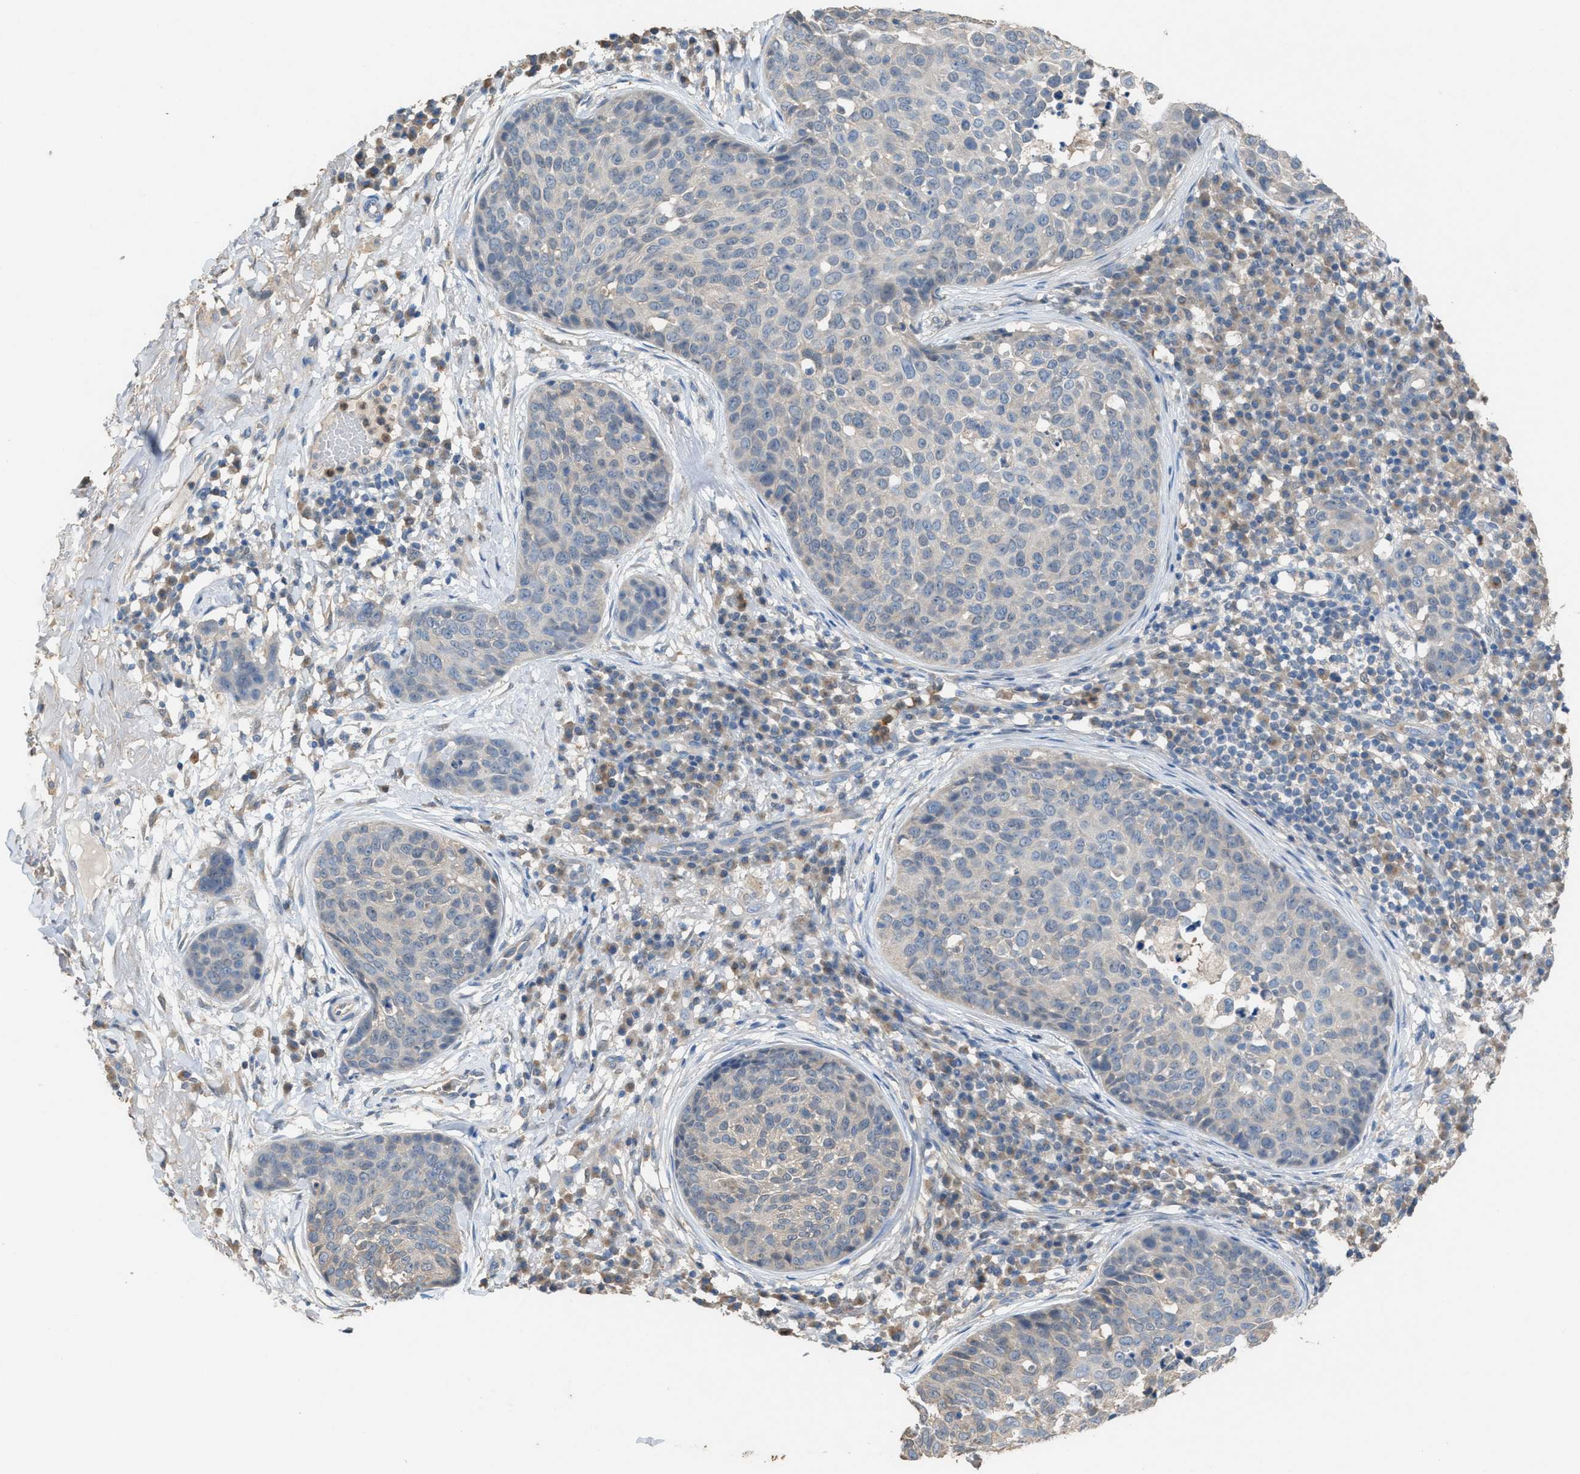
{"staining": {"intensity": "negative", "quantity": "none", "location": "none"}, "tissue": "skin cancer", "cell_type": "Tumor cells", "image_type": "cancer", "snomed": [{"axis": "morphology", "description": "Squamous cell carcinoma in situ, NOS"}, {"axis": "morphology", "description": "Squamous cell carcinoma, NOS"}, {"axis": "topography", "description": "Skin"}], "caption": "Immunohistochemical staining of skin cancer (squamous cell carcinoma) shows no significant positivity in tumor cells. (DAB immunohistochemistry (IHC), high magnification).", "gene": "NQO2", "patient": {"sex": "male", "age": 93}}